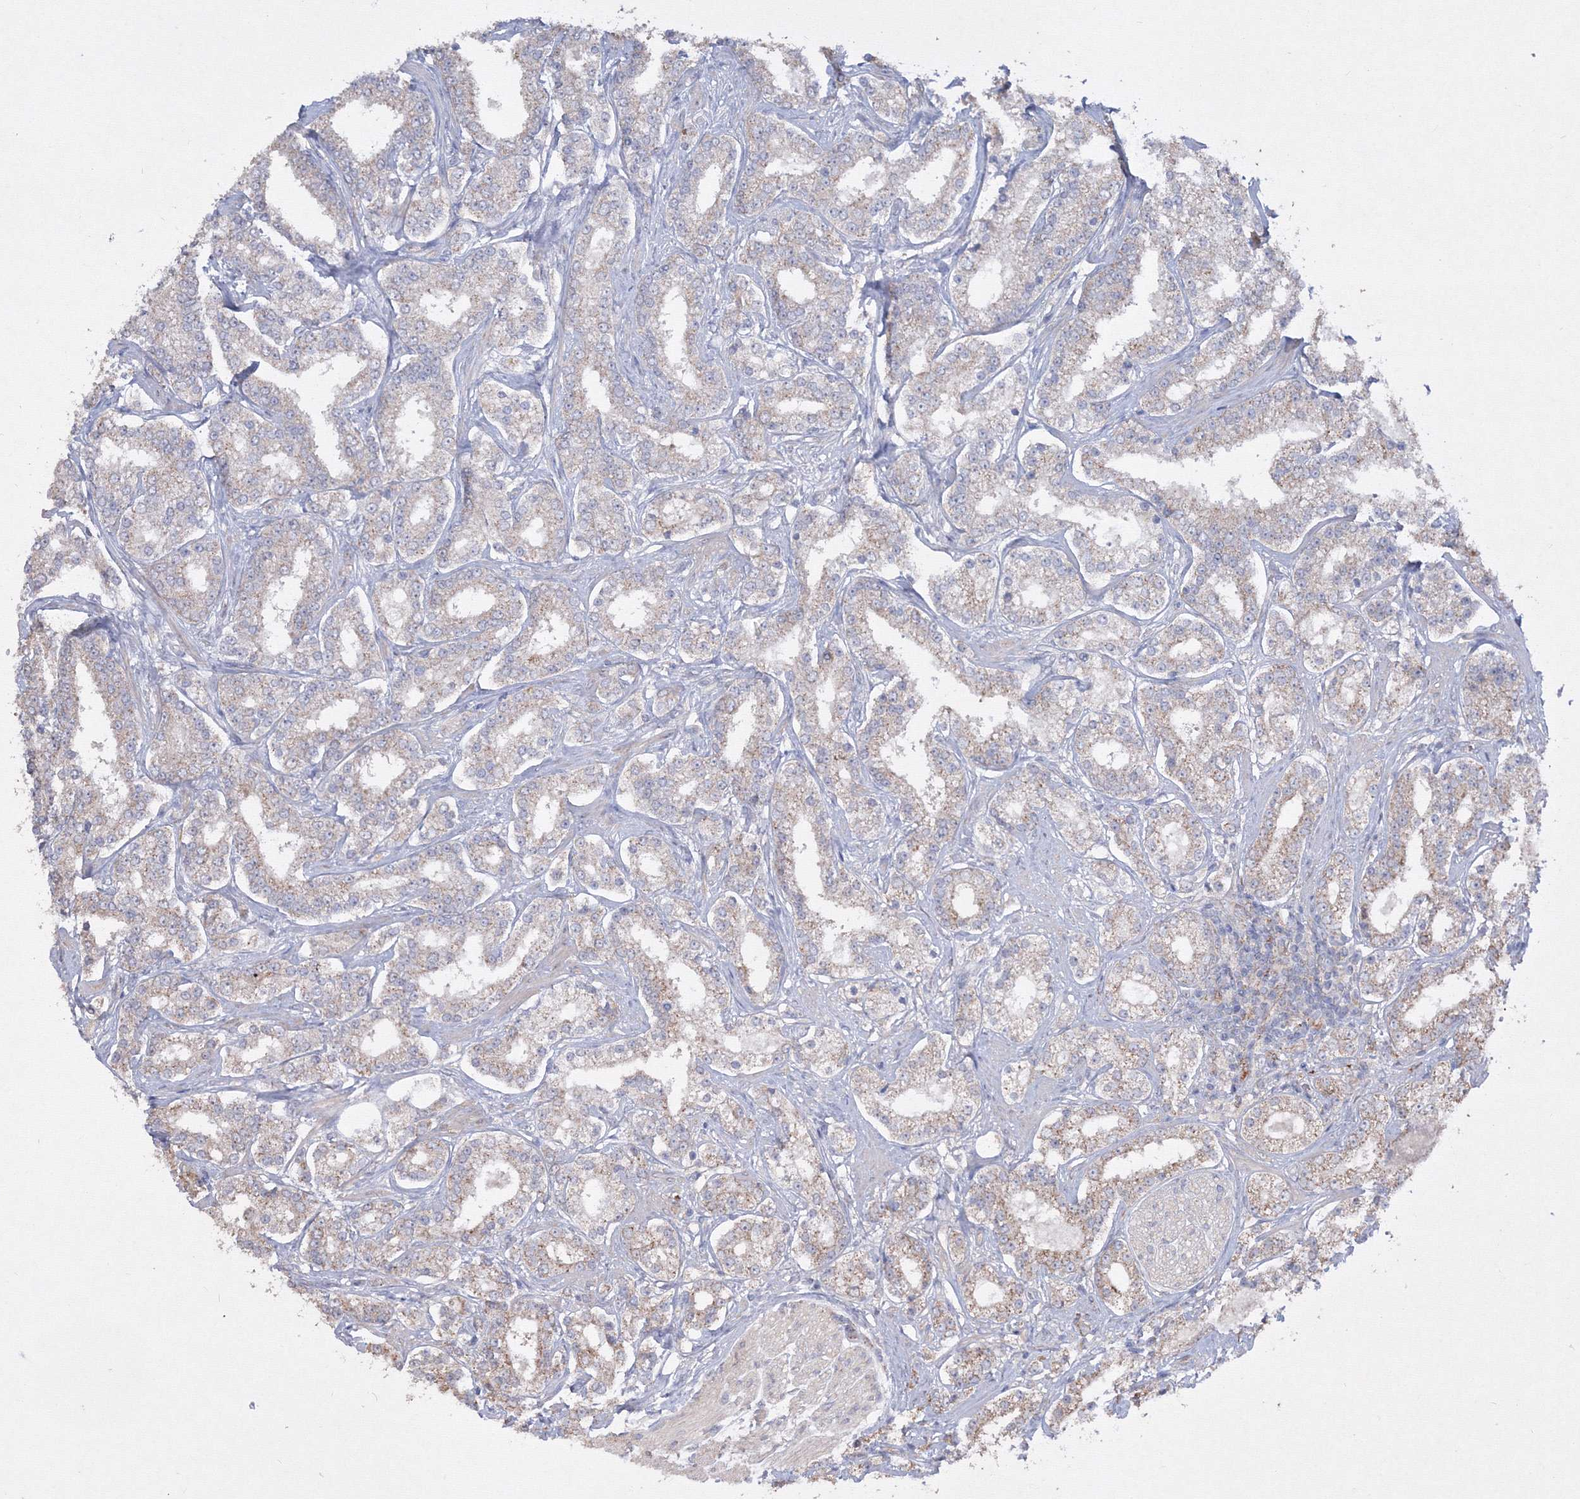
{"staining": {"intensity": "weak", "quantity": "<25%", "location": "cytoplasmic/membranous"}, "tissue": "prostate cancer", "cell_type": "Tumor cells", "image_type": "cancer", "snomed": [{"axis": "morphology", "description": "Normal tissue, NOS"}, {"axis": "morphology", "description": "Adenocarcinoma, High grade"}, {"axis": "topography", "description": "Prostate"}], "caption": "Immunohistochemistry (IHC) of prostate high-grade adenocarcinoma exhibits no expression in tumor cells.", "gene": "GRSF1", "patient": {"sex": "male", "age": 83}}